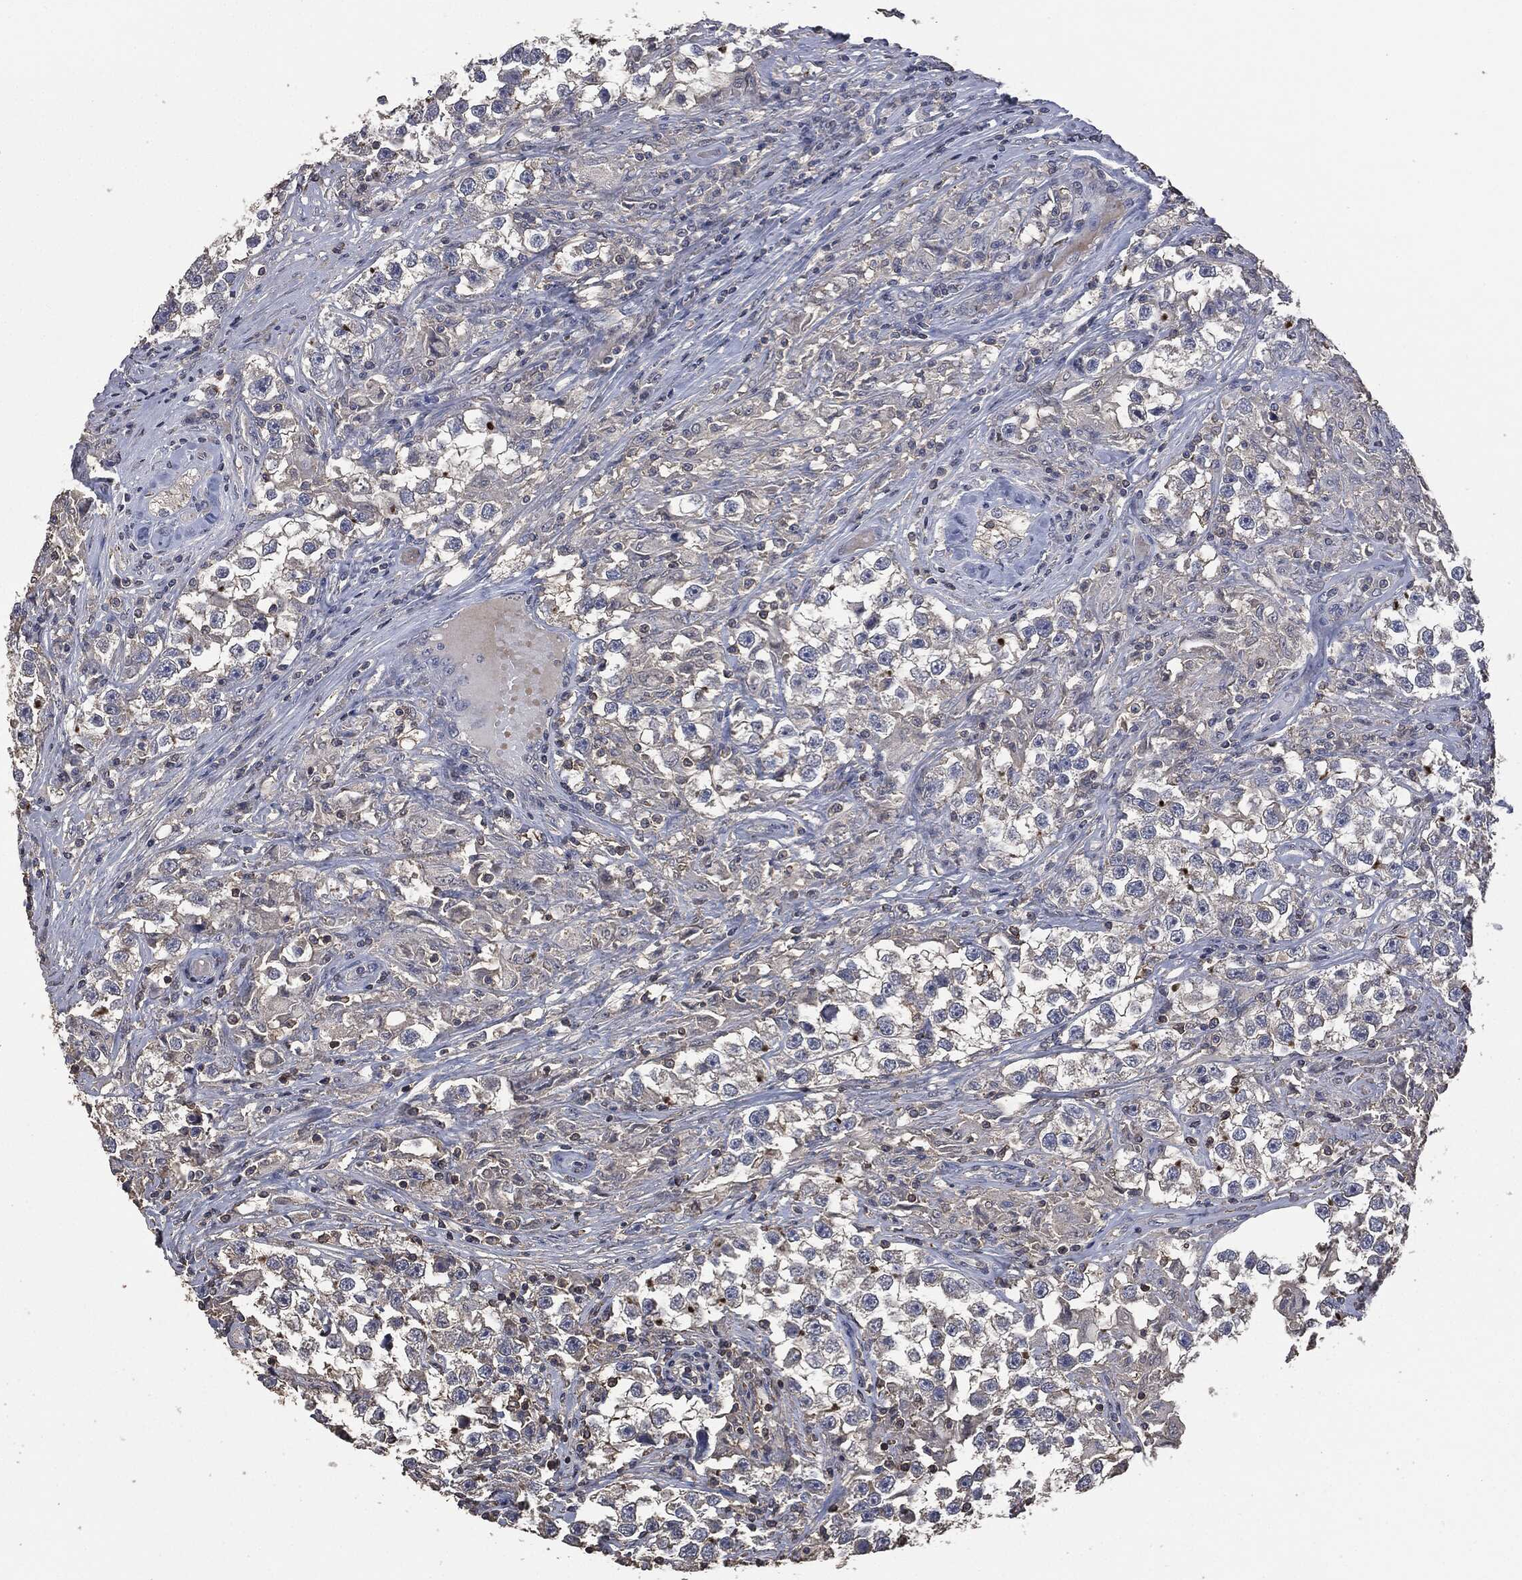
{"staining": {"intensity": "negative", "quantity": "none", "location": "none"}, "tissue": "testis cancer", "cell_type": "Tumor cells", "image_type": "cancer", "snomed": [{"axis": "morphology", "description": "Seminoma, NOS"}, {"axis": "topography", "description": "Testis"}], "caption": "The histopathology image displays no significant staining in tumor cells of seminoma (testis).", "gene": "MSLN", "patient": {"sex": "male", "age": 46}}